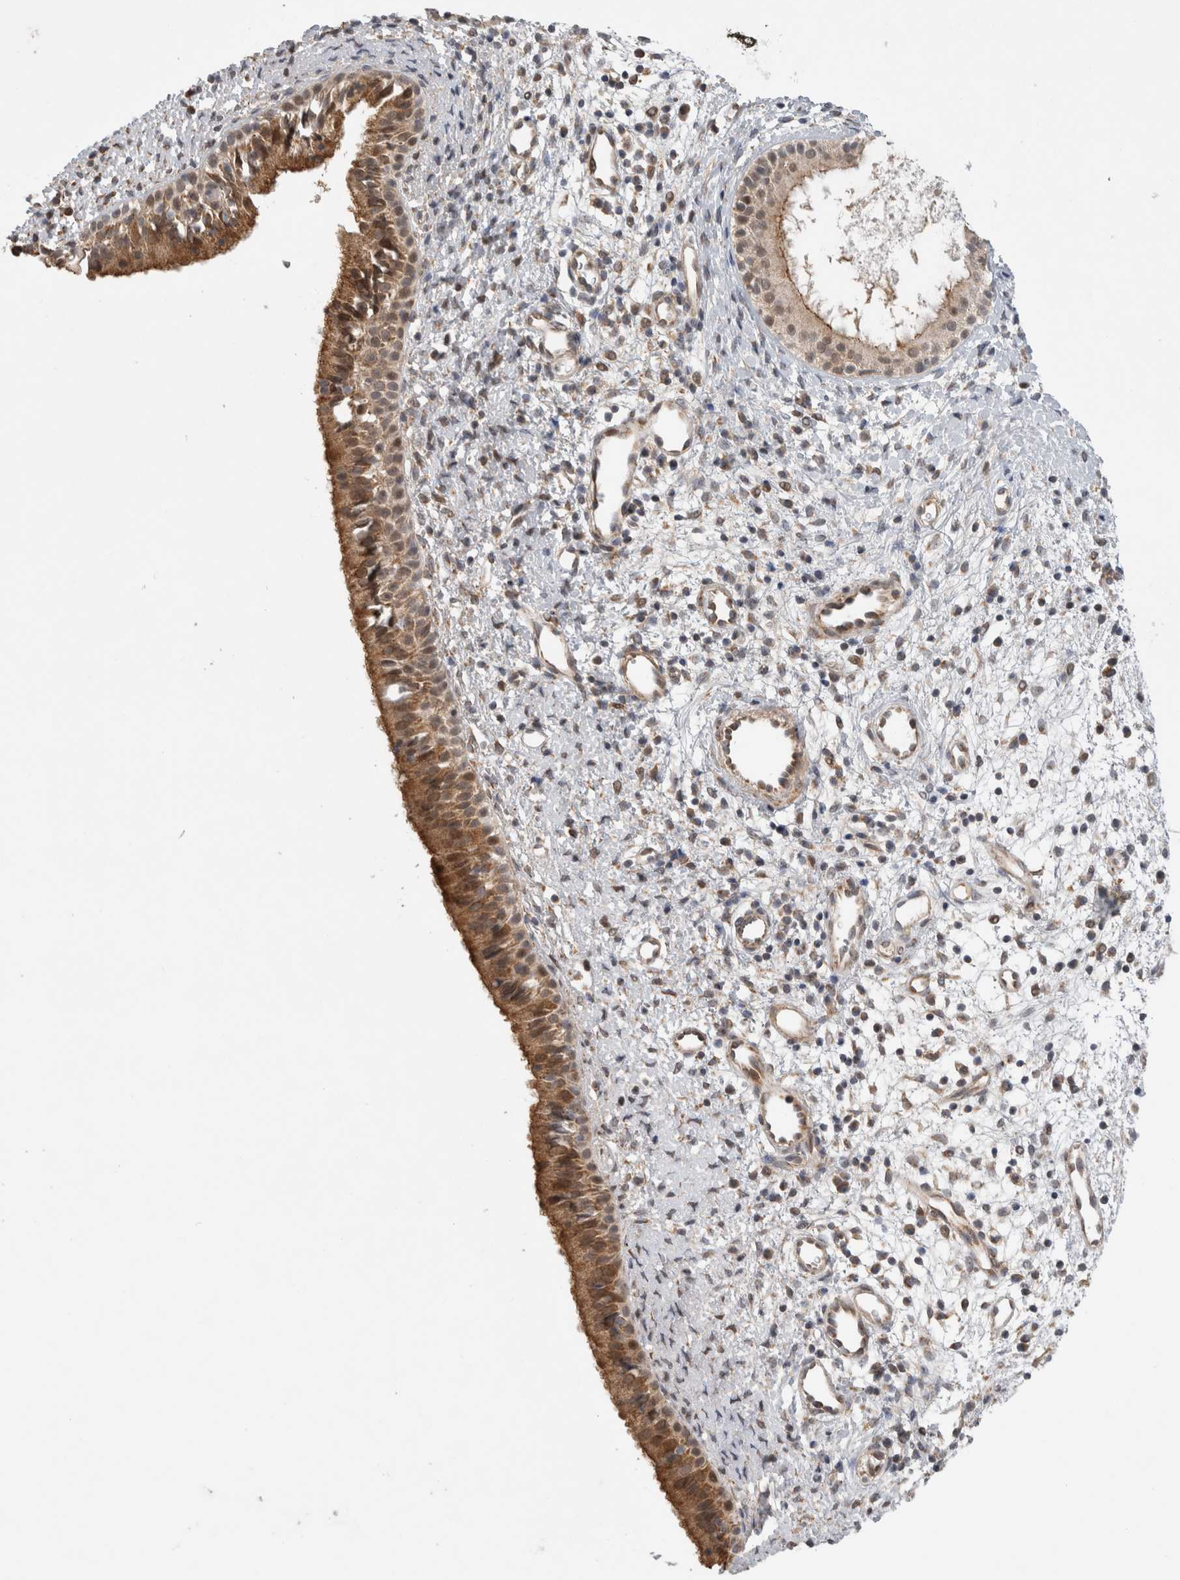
{"staining": {"intensity": "moderate", "quantity": ">75%", "location": "cytoplasmic/membranous"}, "tissue": "nasopharynx", "cell_type": "Respiratory epithelial cells", "image_type": "normal", "snomed": [{"axis": "morphology", "description": "Normal tissue, NOS"}, {"axis": "topography", "description": "Nasopharynx"}], "caption": "Human nasopharynx stained for a protein (brown) exhibits moderate cytoplasmic/membranous positive expression in approximately >75% of respiratory epithelial cells.", "gene": "KCNIP1", "patient": {"sex": "male", "age": 22}}